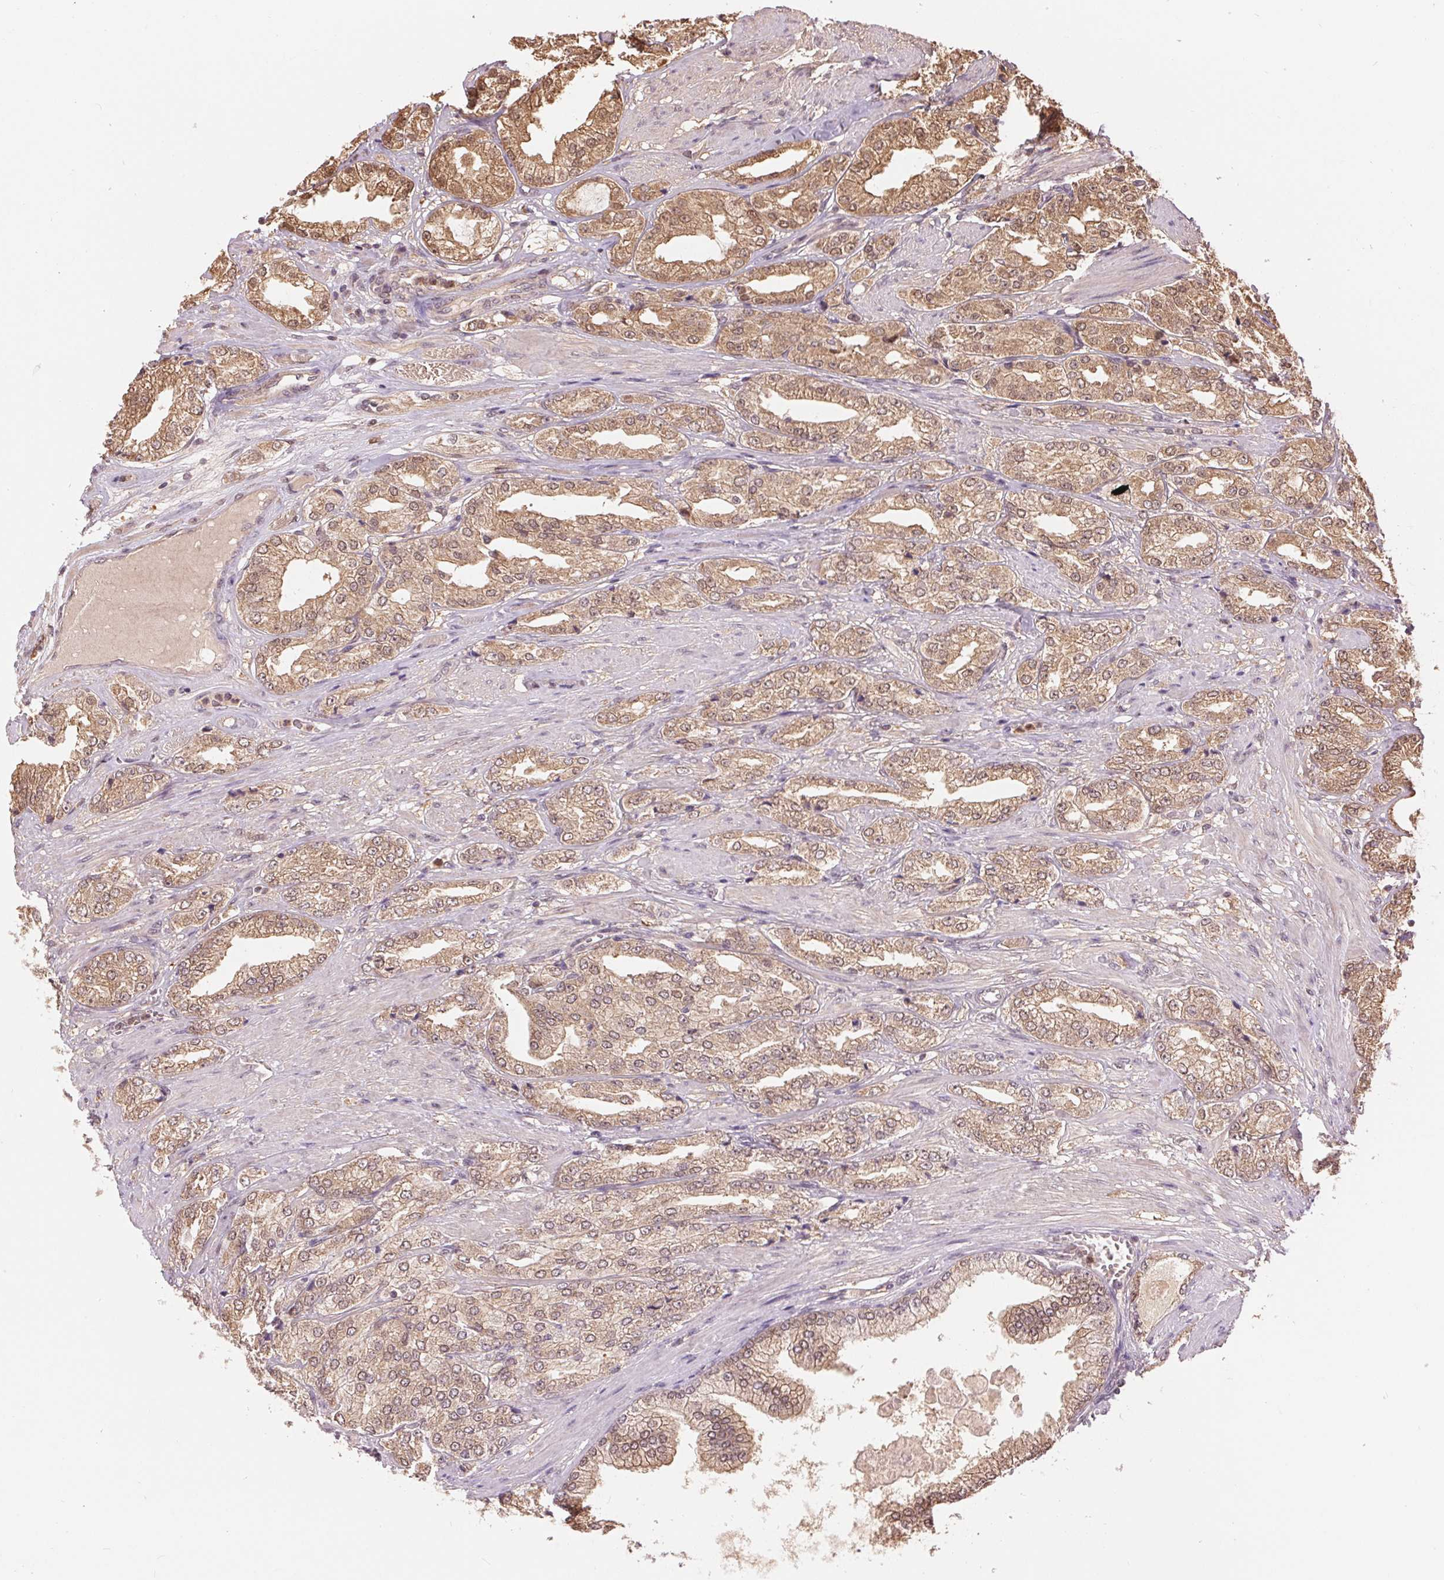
{"staining": {"intensity": "moderate", "quantity": ">75%", "location": "cytoplasmic/membranous,nuclear"}, "tissue": "prostate cancer", "cell_type": "Tumor cells", "image_type": "cancer", "snomed": [{"axis": "morphology", "description": "Adenocarcinoma, High grade"}, {"axis": "topography", "description": "Prostate"}], "caption": "A brown stain shows moderate cytoplasmic/membranous and nuclear staining of a protein in human prostate high-grade adenocarcinoma tumor cells.", "gene": "TMEM273", "patient": {"sex": "male", "age": 68}}